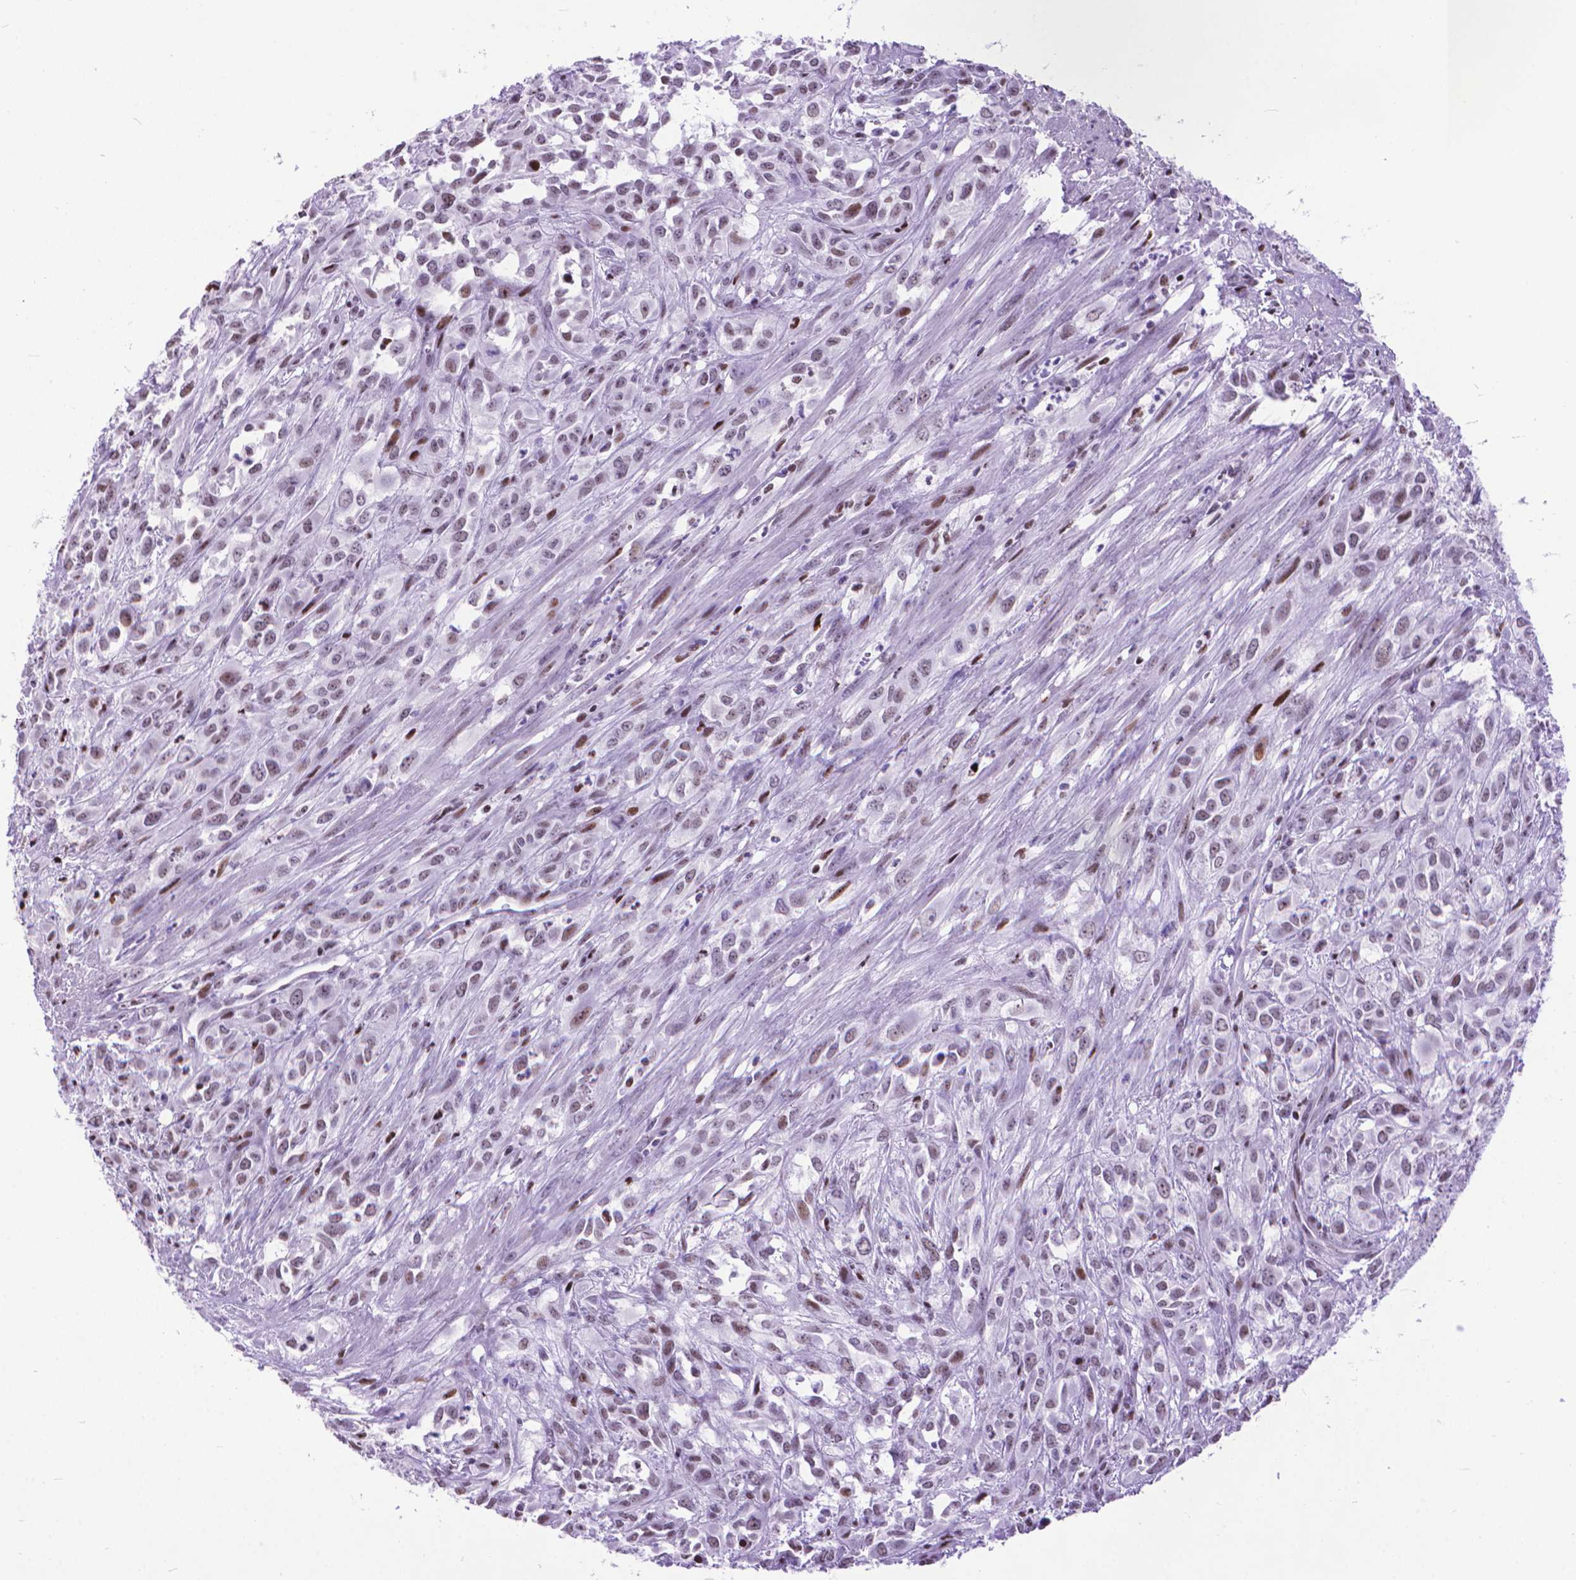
{"staining": {"intensity": "weak", "quantity": "<25%", "location": "nuclear"}, "tissue": "urothelial cancer", "cell_type": "Tumor cells", "image_type": "cancer", "snomed": [{"axis": "morphology", "description": "Urothelial carcinoma, High grade"}, {"axis": "topography", "description": "Urinary bladder"}], "caption": "An IHC photomicrograph of urothelial cancer is shown. There is no staining in tumor cells of urothelial cancer.", "gene": "POLE4", "patient": {"sex": "male", "age": 67}}